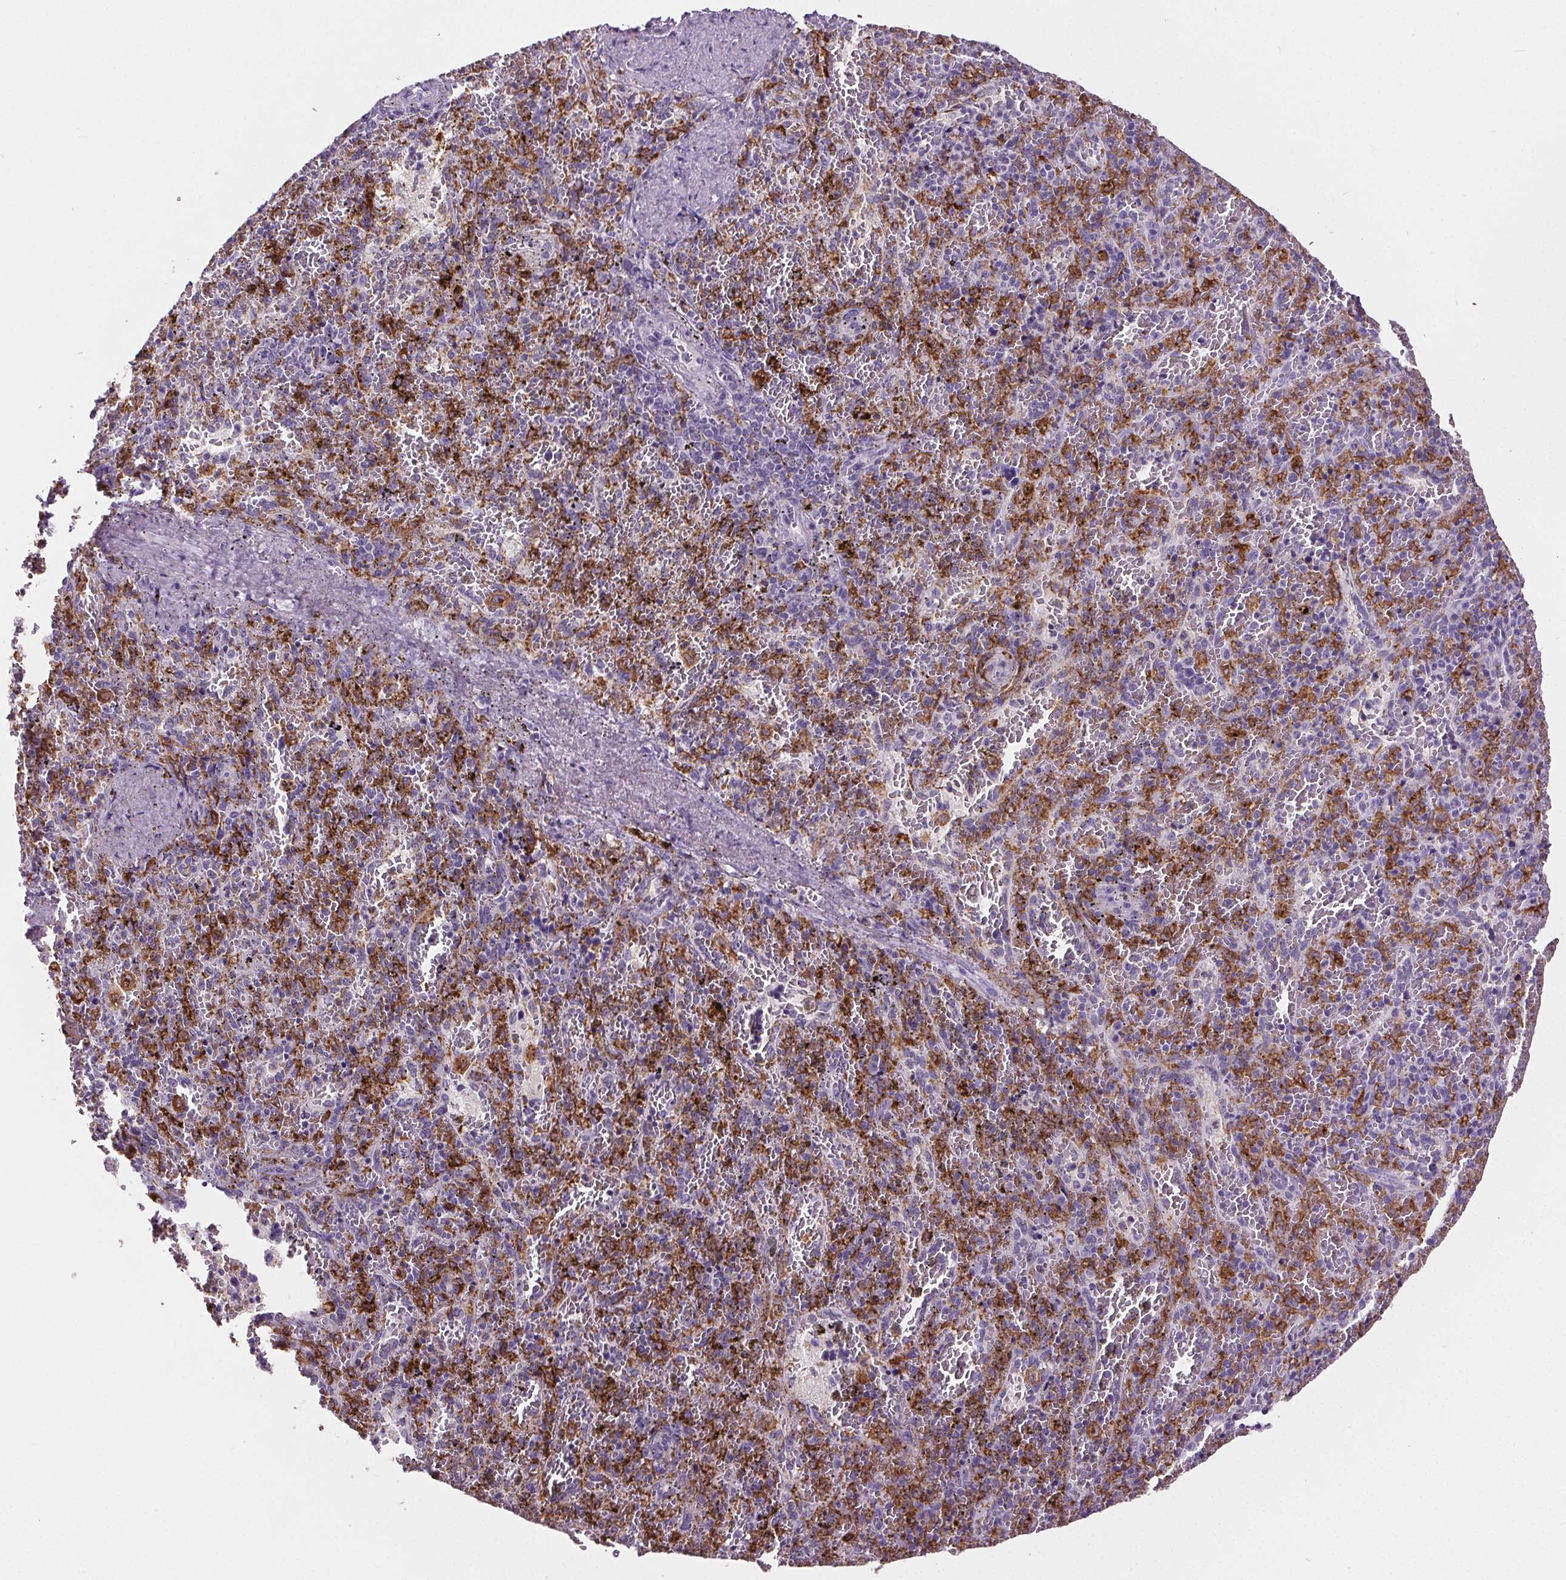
{"staining": {"intensity": "strong", "quantity": "25%-75%", "location": "cytoplasmic/membranous"}, "tissue": "spleen", "cell_type": "Cells in red pulp", "image_type": "normal", "snomed": [{"axis": "morphology", "description": "Normal tissue, NOS"}, {"axis": "topography", "description": "Spleen"}], "caption": "Brown immunohistochemical staining in unremarkable spleen exhibits strong cytoplasmic/membranous positivity in approximately 25%-75% of cells in red pulp.", "gene": "CD5L", "patient": {"sex": "female", "age": 50}}